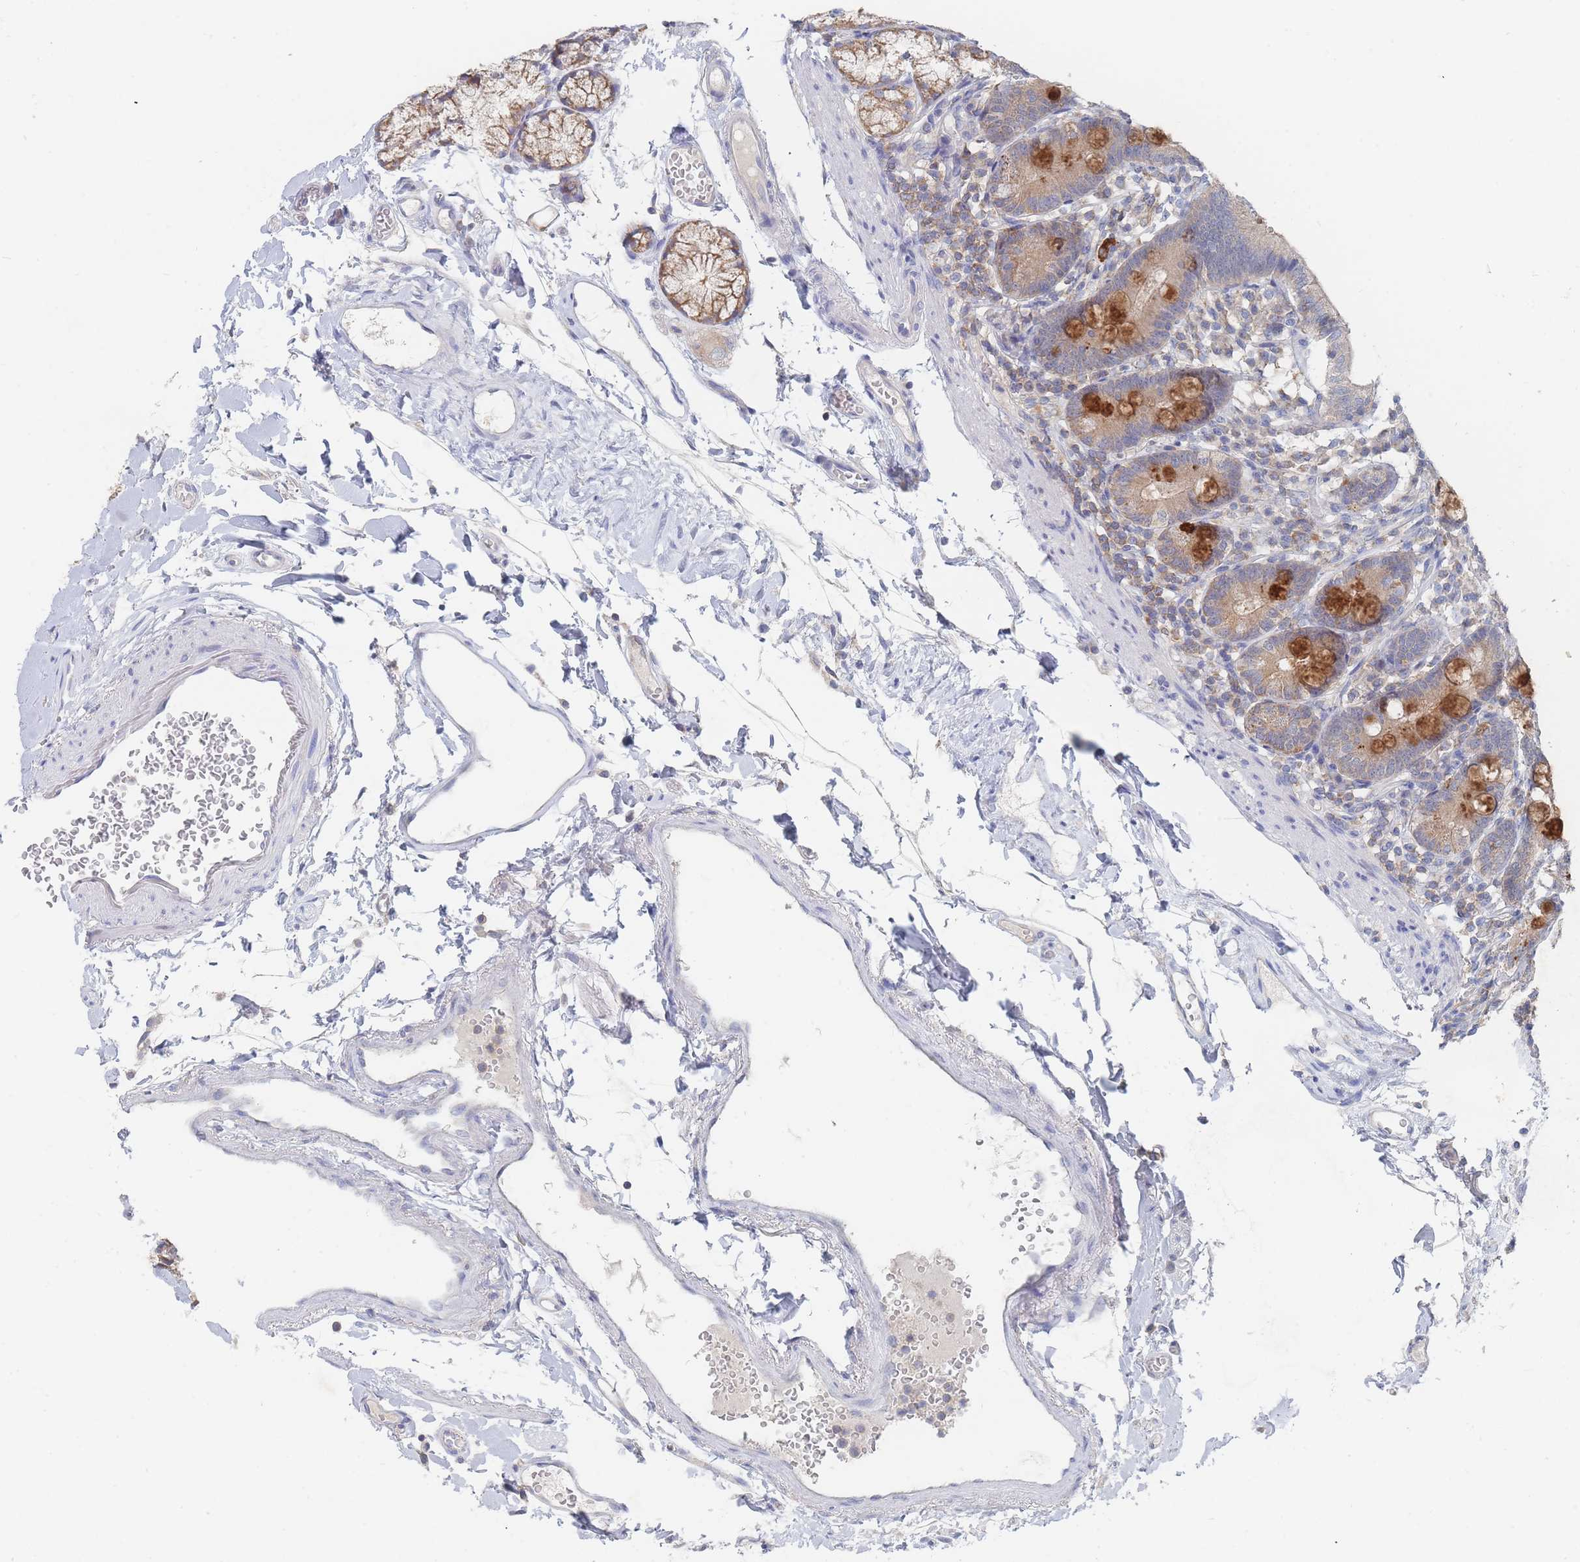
{"staining": {"intensity": "moderate", "quantity": "25%-75%", "location": "cytoplasmic/membranous"}, "tissue": "duodenum", "cell_type": "Glandular cells", "image_type": "normal", "snomed": [{"axis": "morphology", "description": "Normal tissue, NOS"}, {"axis": "topography", "description": "Duodenum"}], "caption": "IHC of normal human duodenum reveals medium levels of moderate cytoplasmic/membranous staining in about 25%-75% of glandular cells. (Brightfield microscopy of DAB IHC at high magnification).", "gene": "PPP6C", "patient": {"sex": "female", "age": 67}}